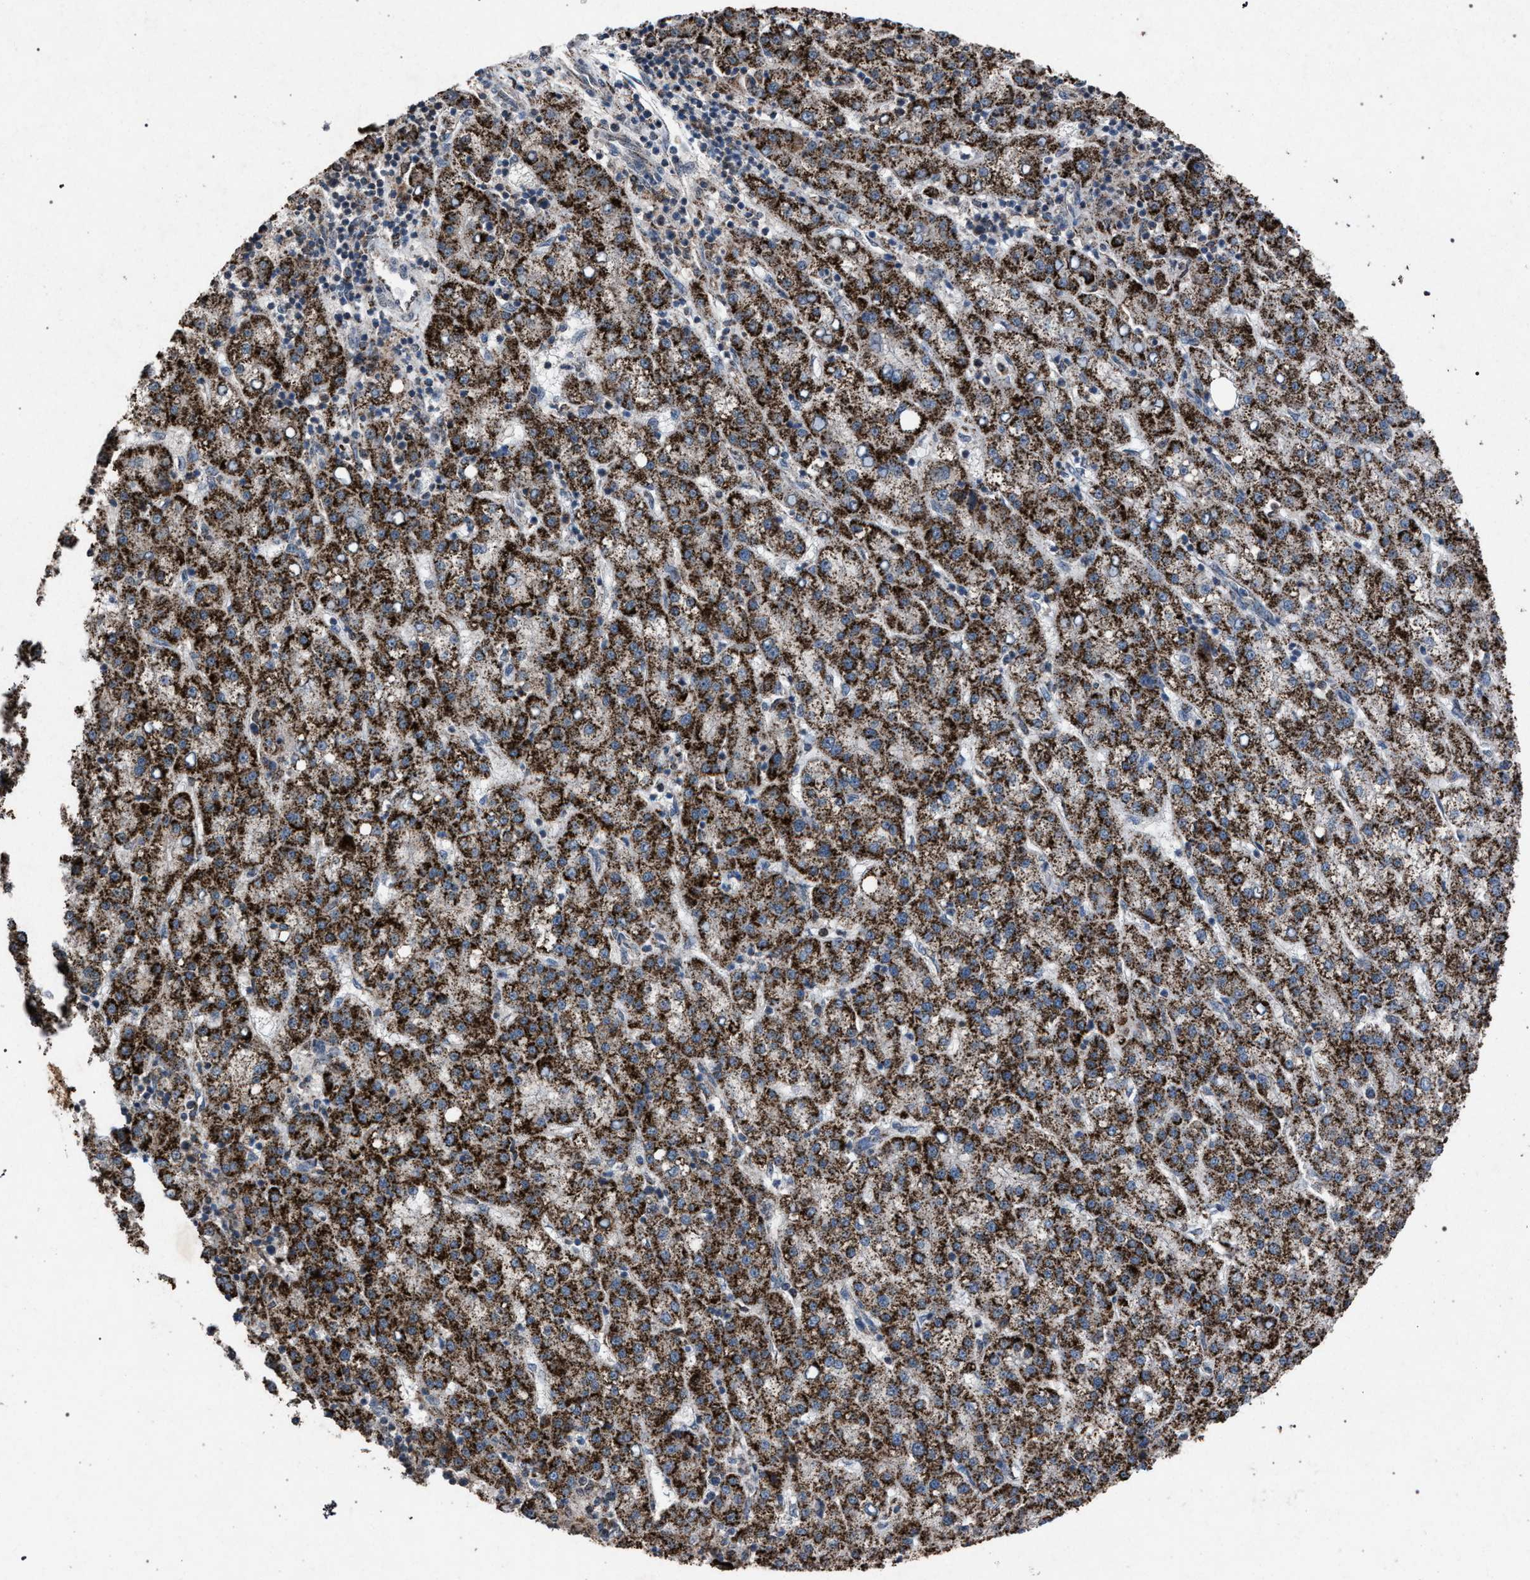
{"staining": {"intensity": "strong", "quantity": ">75%", "location": "cytoplasmic/membranous"}, "tissue": "liver cancer", "cell_type": "Tumor cells", "image_type": "cancer", "snomed": [{"axis": "morphology", "description": "Carcinoma, Hepatocellular, NOS"}, {"axis": "topography", "description": "Liver"}], "caption": "Hepatocellular carcinoma (liver) stained with a brown dye displays strong cytoplasmic/membranous positive expression in approximately >75% of tumor cells.", "gene": "HSD17B4", "patient": {"sex": "female", "age": 58}}